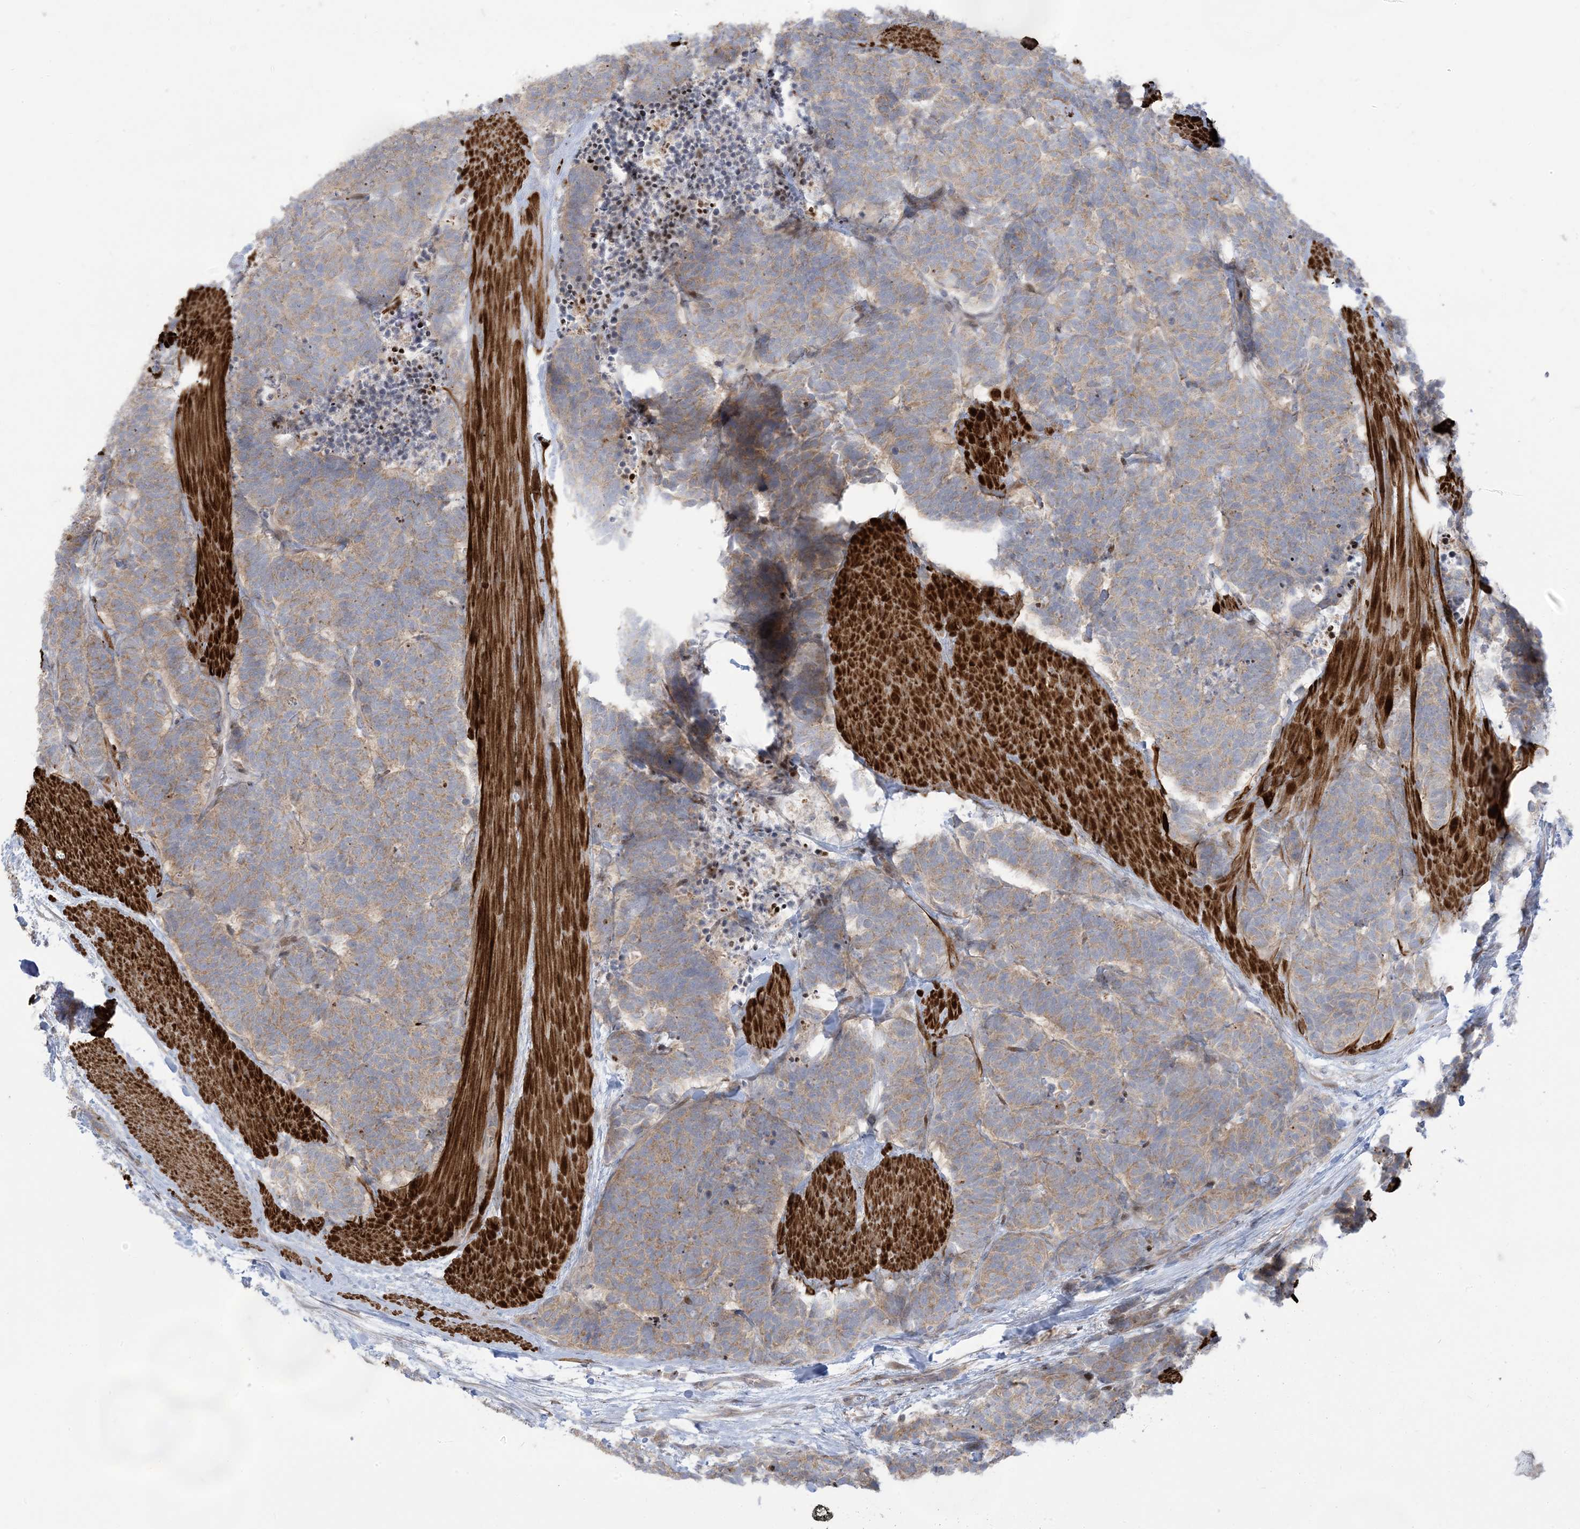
{"staining": {"intensity": "weak", "quantity": ">75%", "location": "cytoplasmic/membranous"}, "tissue": "carcinoid", "cell_type": "Tumor cells", "image_type": "cancer", "snomed": [{"axis": "morphology", "description": "Carcinoma, NOS"}, {"axis": "morphology", "description": "Carcinoid, malignant, NOS"}, {"axis": "topography", "description": "Urinary bladder"}], "caption": "Immunohistochemistry (DAB) staining of carcinoid displays weak cytoplasmic/membranous protein staining in approximately >75% of tumor cells.", "gene": "AFTPH", "patient": {"sex": "male", "age": 57}}